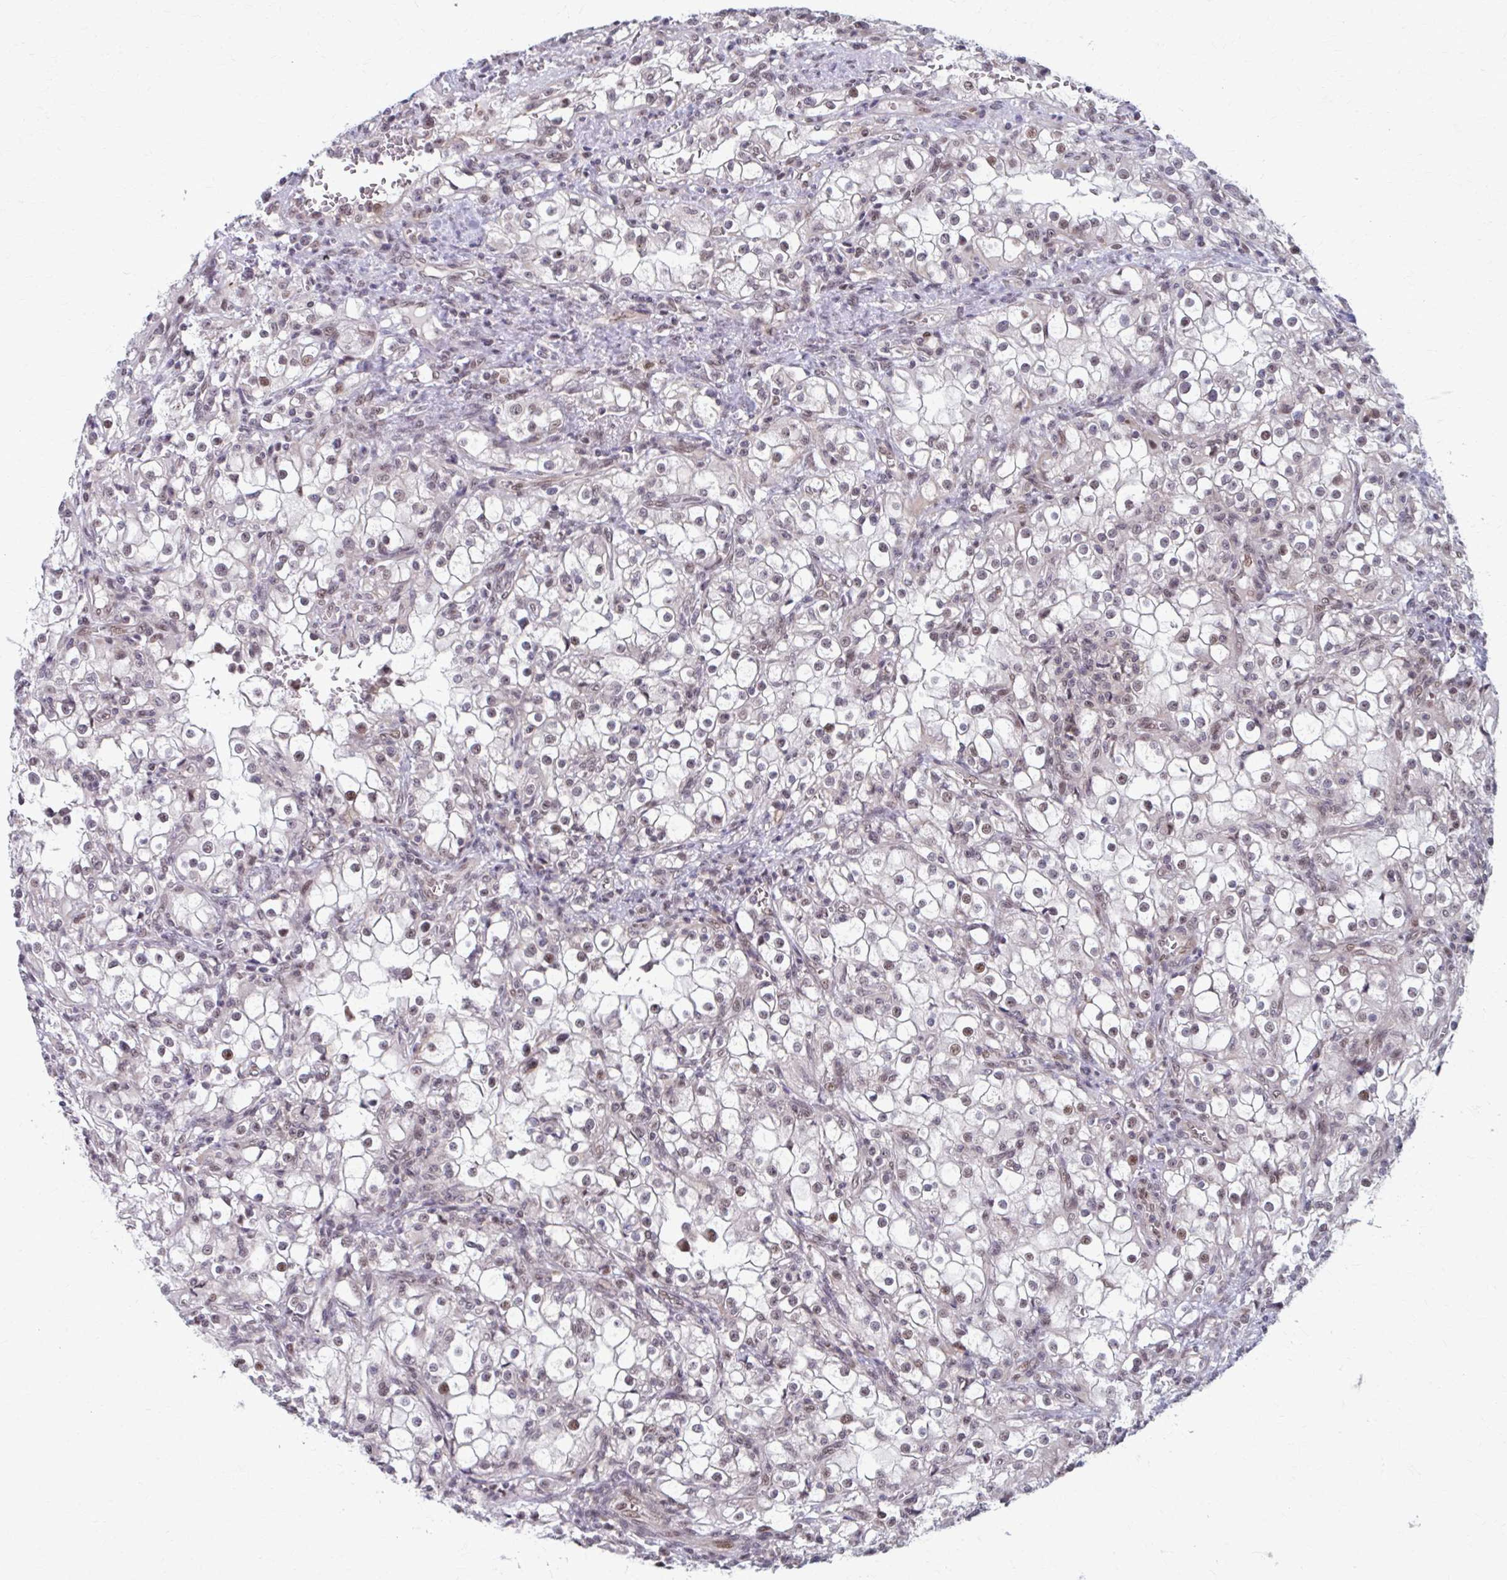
{"staining": {"intensity": "weak", "quantity": ">75%", "location": "nuclear"}, "tissue": "renal cancer", "cell_type": "Tumor cells", "image_type": "cancer", "snomed": [{"axis": "morphology", "description": "Adenocarcinoma, NOS"}, {"axis": "topography", "description": "Kidney"}], "caption": "Protein expression analysis of renal adenocarcinoma displays weak nuclear expression in about >75% of tumor cells.", "gene": "SETBP1", "patient": {"sex": "female", "age": 74}}